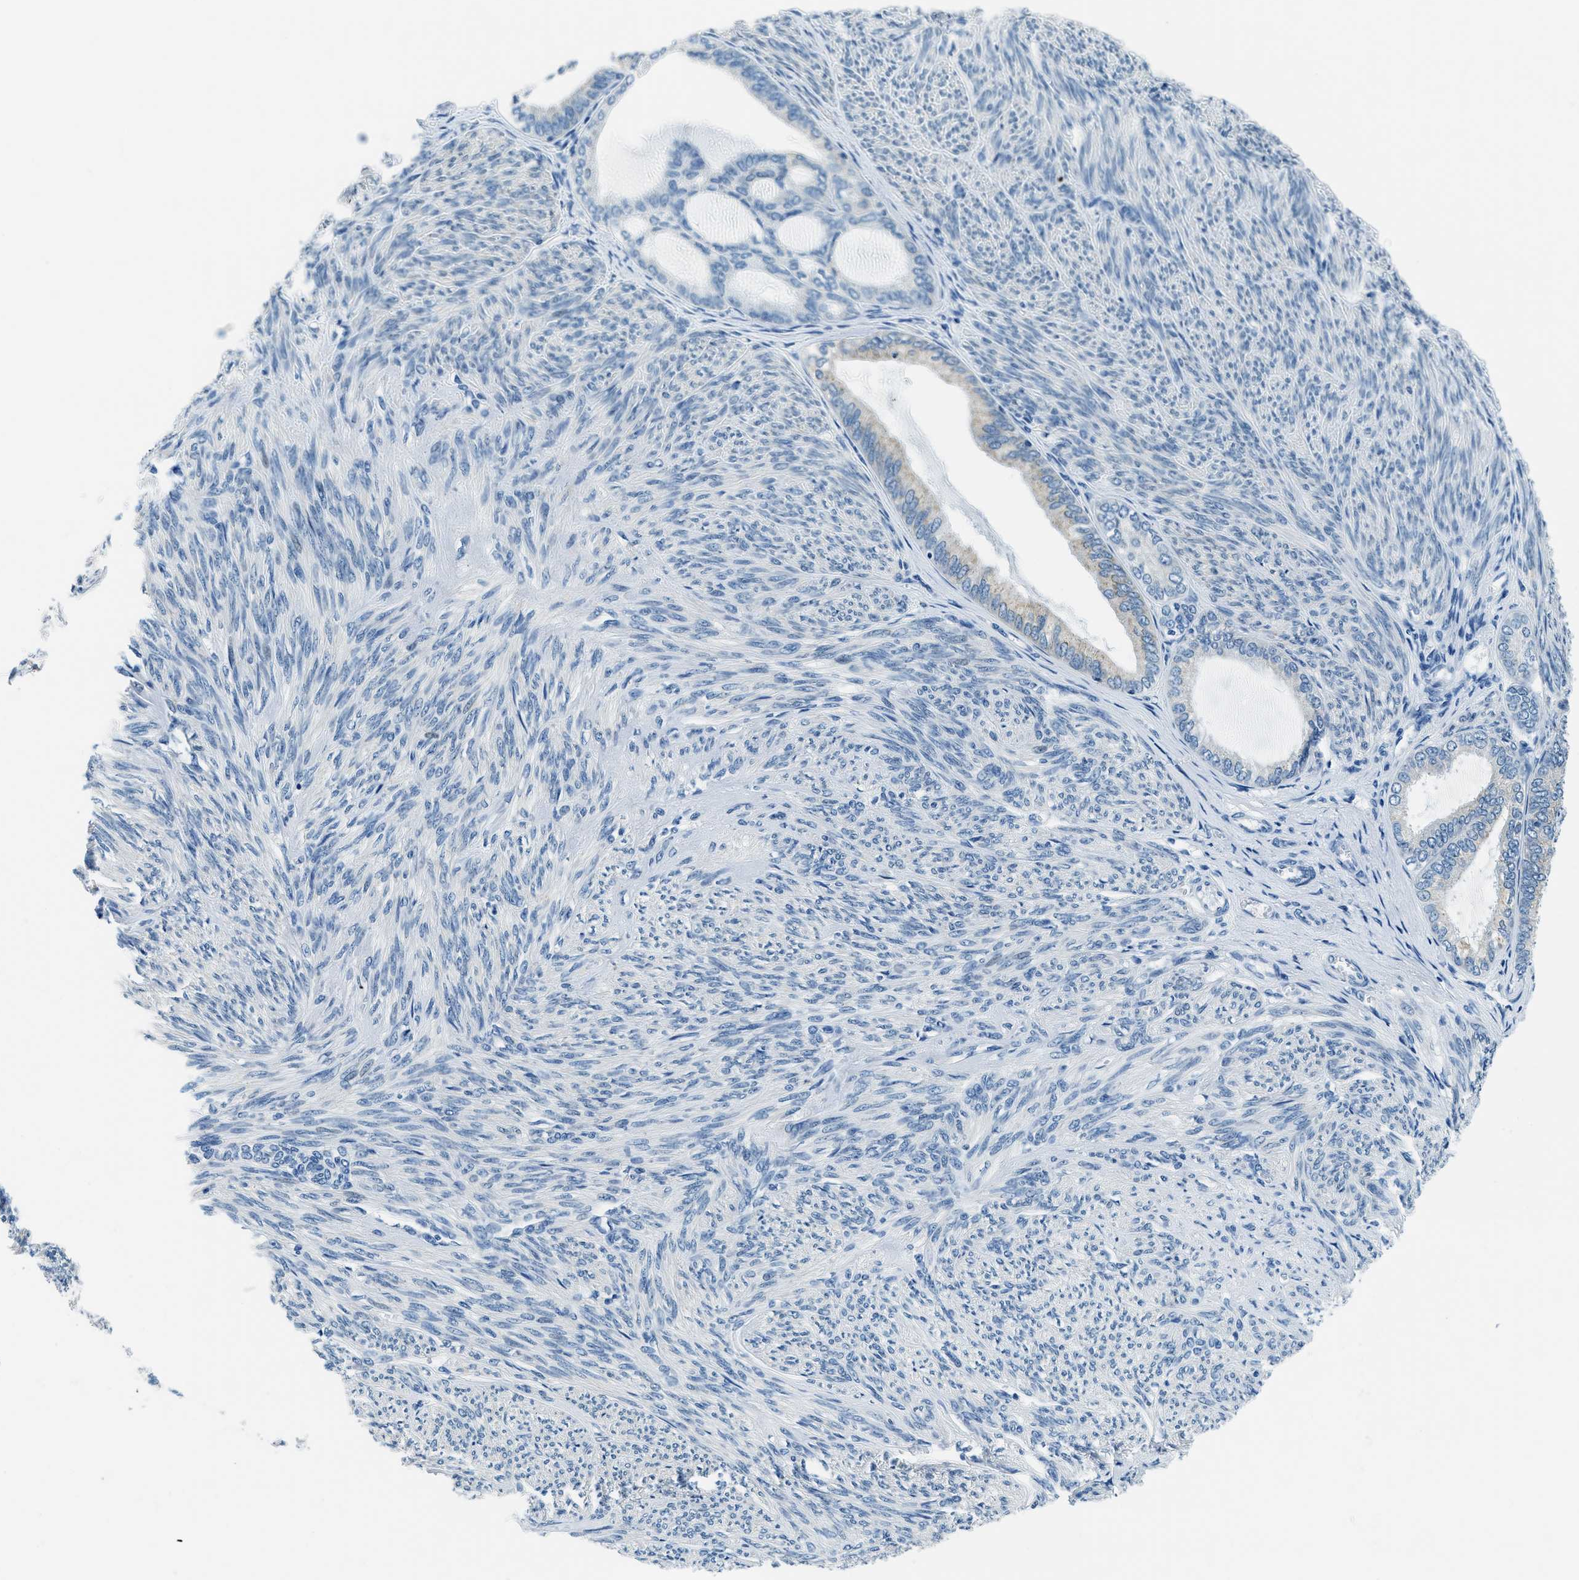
{"staining": {"intensity": "weak", "quantity": "25%-75%", "location": "cytoplasmic/membranous"}, "tissue": "endometrial cancer", "cell_type": "Tumor cells", "image_type": "cancer", "snomed": [{"axis": "morphology", "description": "Adenocarcinoma, NOS"}, {"axis": "topography", "description": "Endometrium"}], "caption": "Endometrial adenocarcinoma tissue displays weak cytoplasmic/membranous positivity in about 25%-75% of tumor cells", "gene": "UBAC2", "patient": {"sex": "female", "age": 86}}